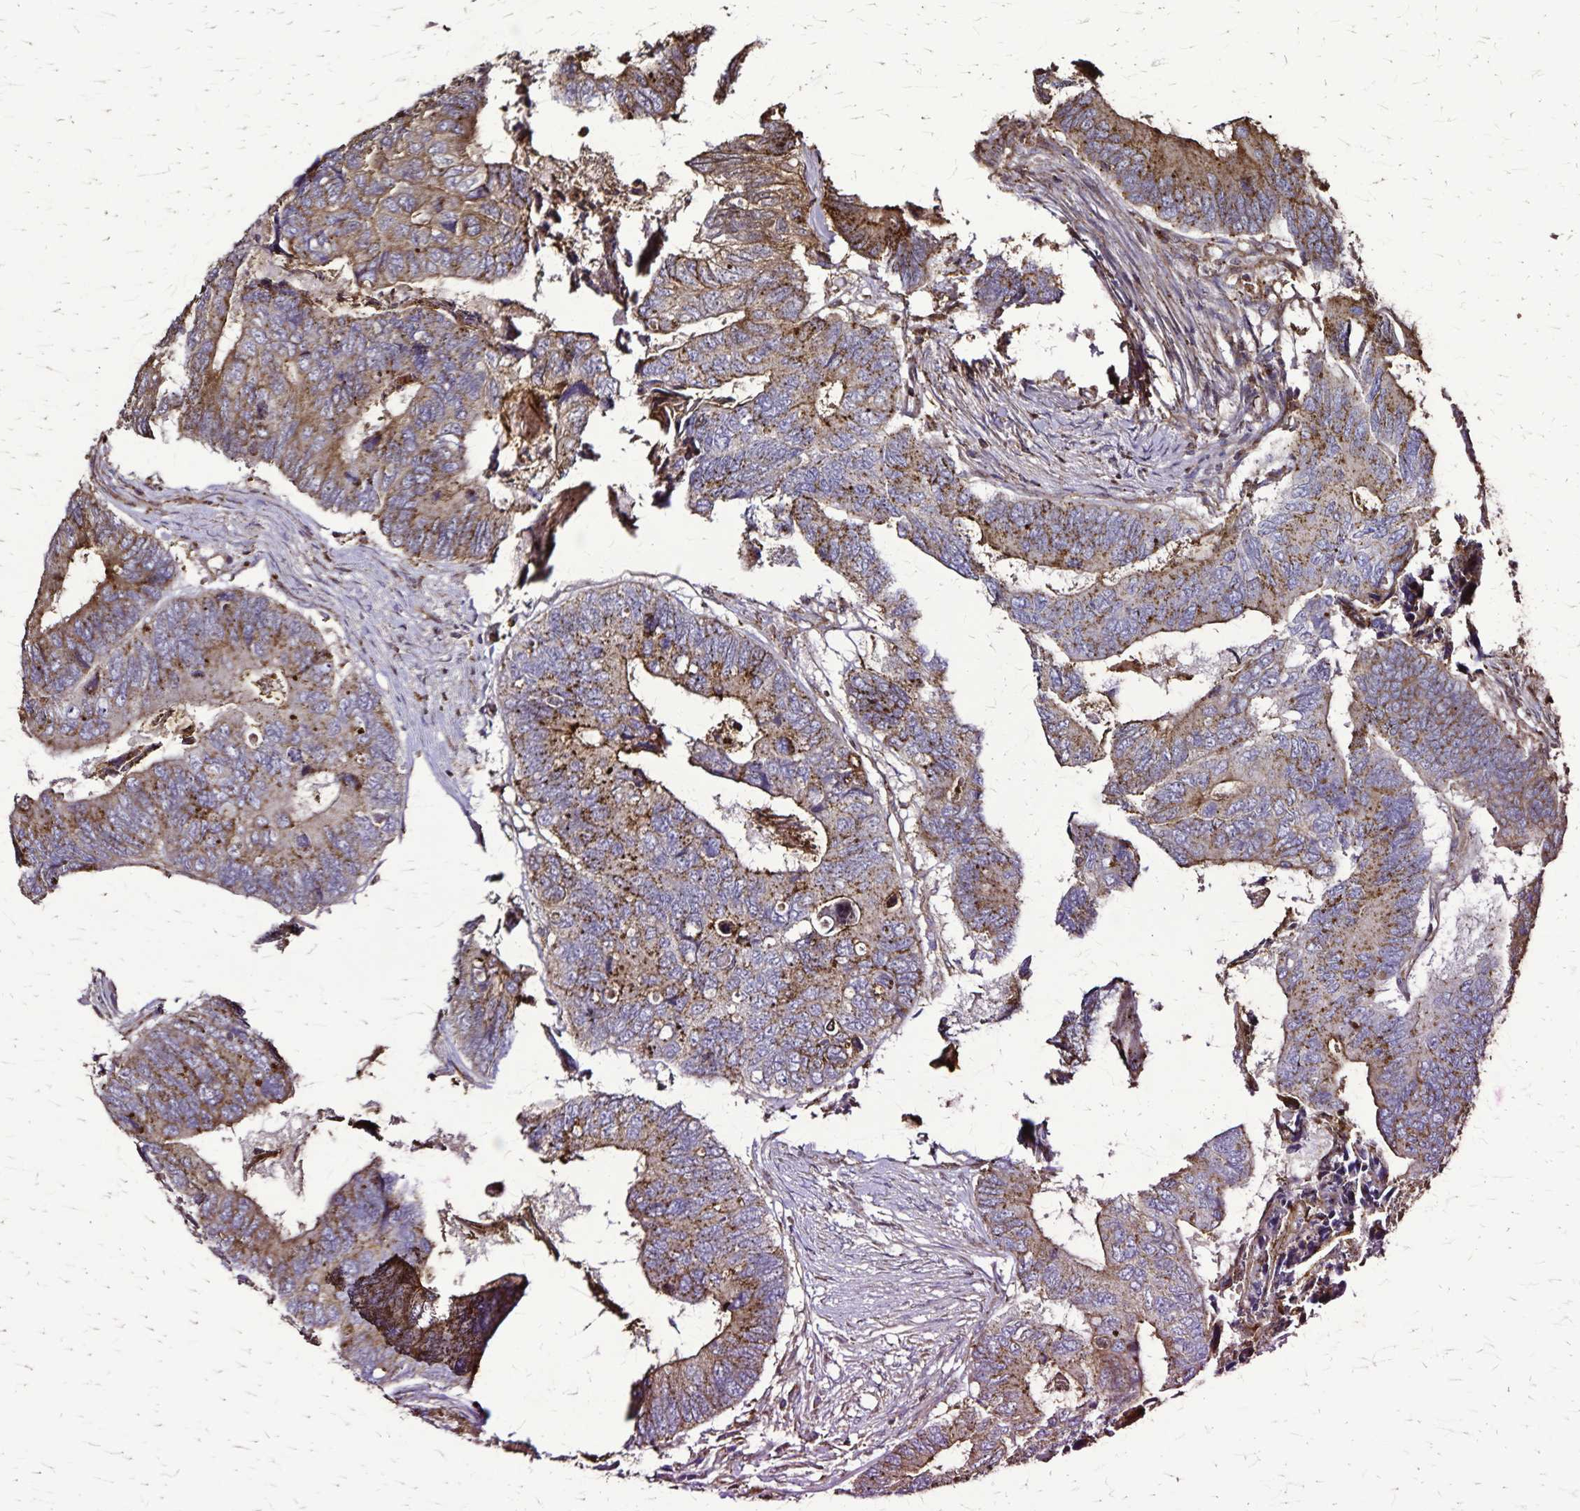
{"staining": {"intensity": "moderate", "quantity": ">75%", "location": "cytoplasmic/membranous"}, "tissue": "colorectal cancer", "cell_type": "Tumor cells", "image_type": "cancer", "snomed": [{"axis": "morphology", "description": "Adenocarcinoma, NOS"}, {"axis": "topography", "description": "Colon"}], "caption": "Human adenocarcinoma (colorectal) stained with a brown dye displays moderate cytoplasmic/membranous positive expression in approximately >75% of tumor cells.", "gene": "CHMP1B", "patient": {"sex": "female", "age": 67}}